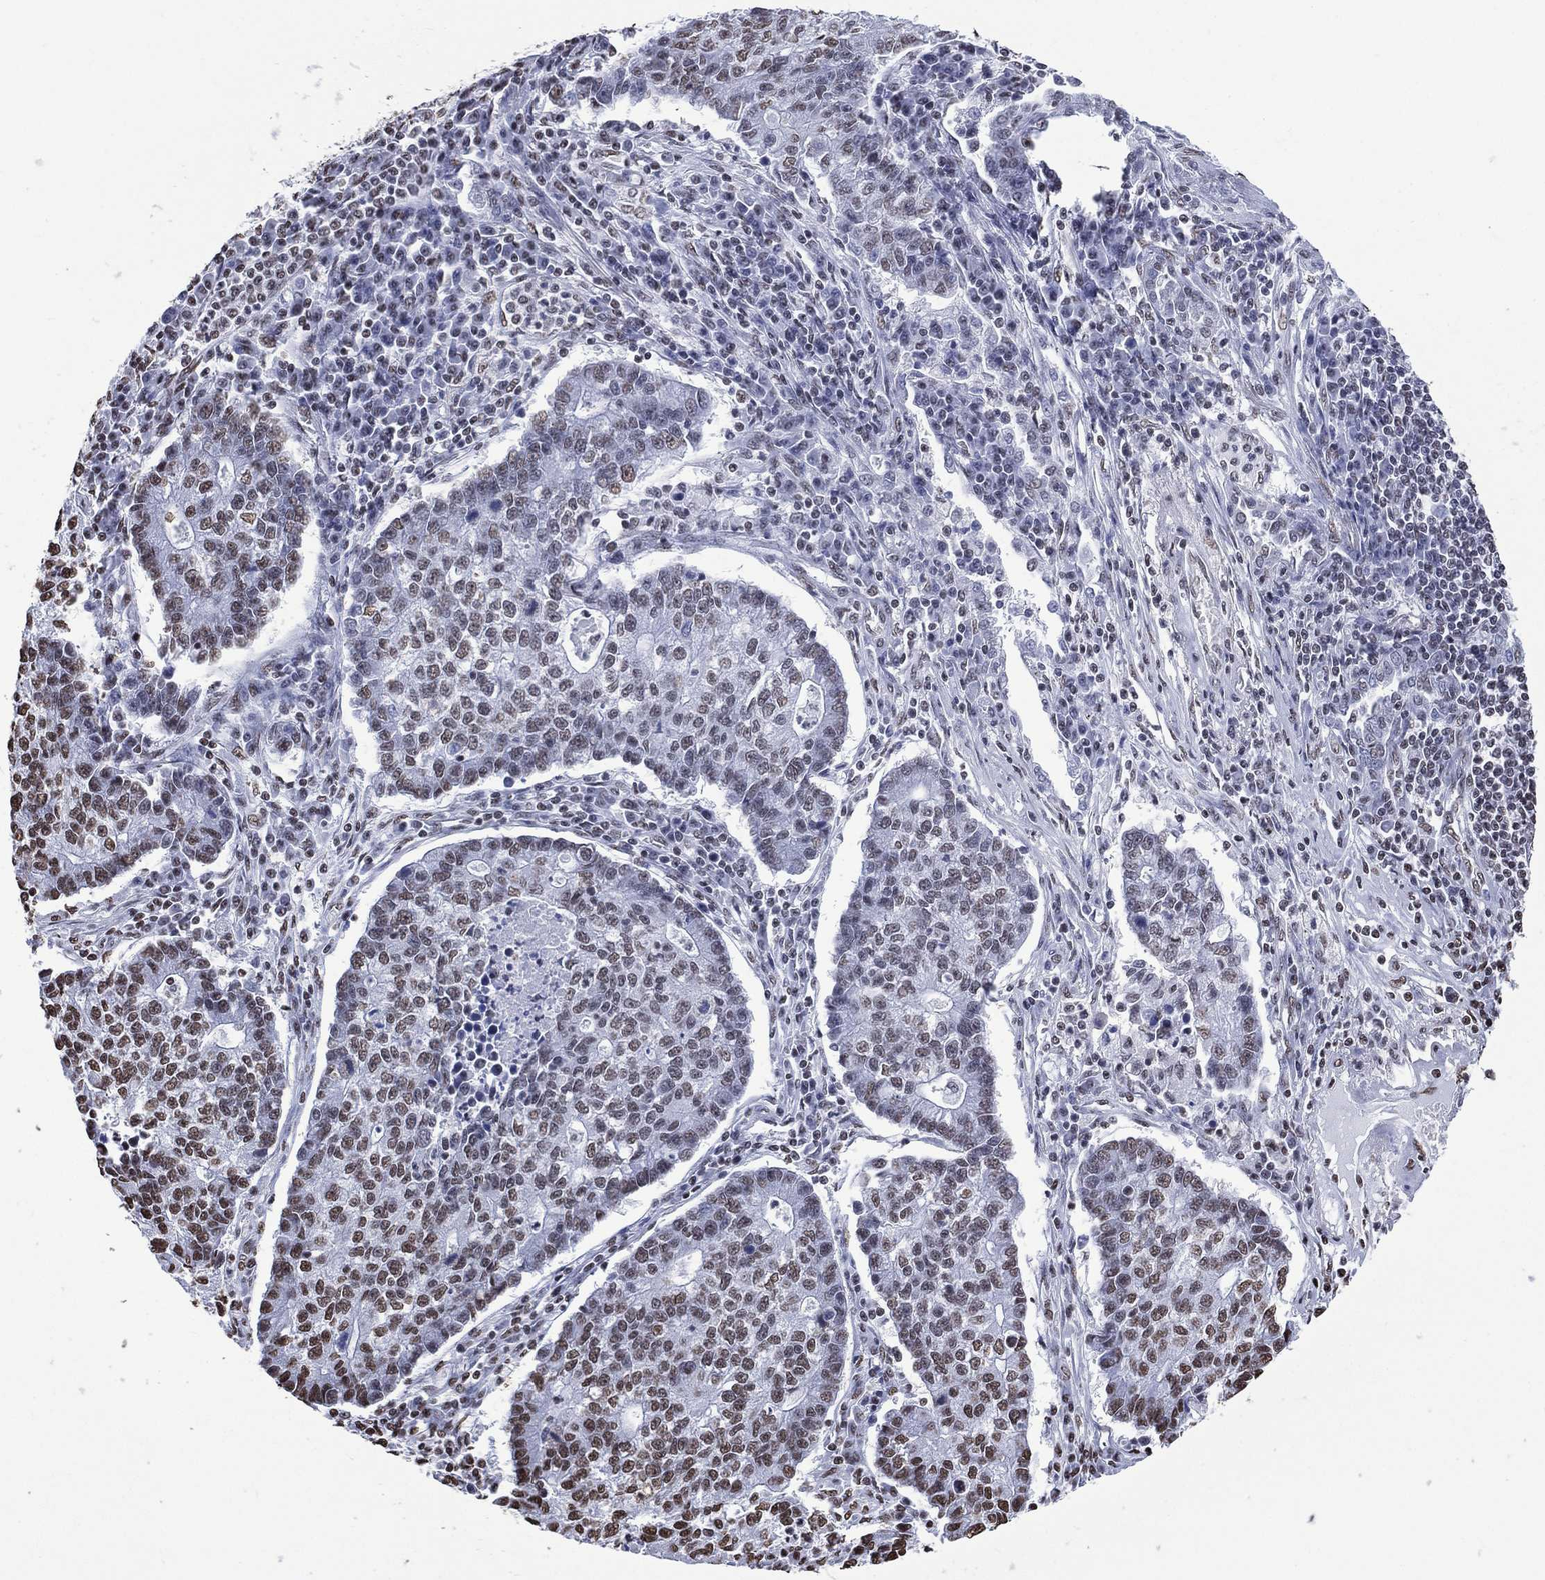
{"staining": {"intensity": "moderate", "quantity": "25%-75%", "location": "nuclear"}, "tissue": "lung cancer", "cell_type": "Tumor cells", "image_type": "cancer", "snomed": [{"axis": "morphology", "description": "Adenocarcinoma, NOS"}, {"axis": "topography", "description": "Lung"}], "caption": "Protein staining displays moderate nuclear staining in approximately 25%-75% of tumor cells in adenocarcinoma (lung).", "gene": "RETREG2", "patient": {"sex": "male", "age": 57}}